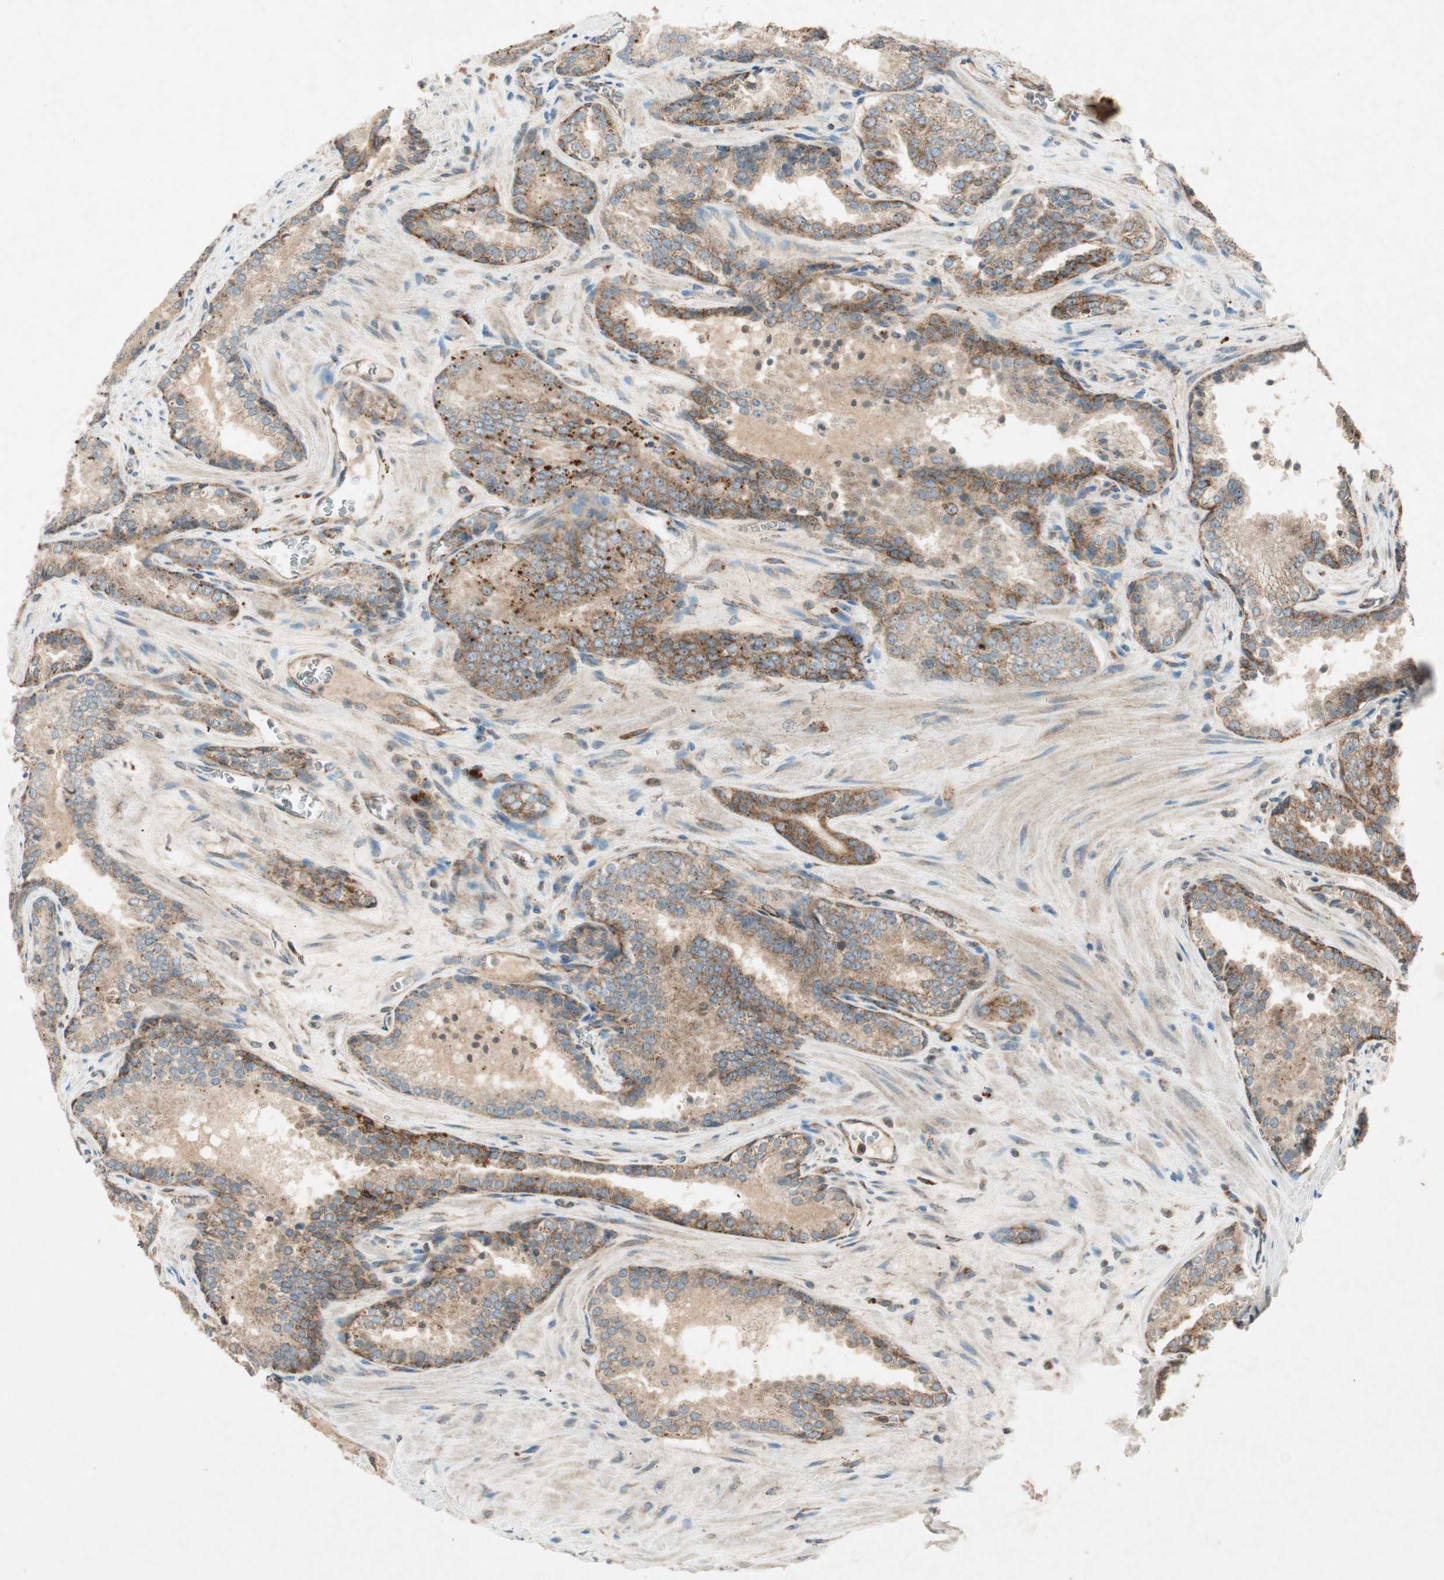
{"staining": {"intensity": "strong", "quantity": ">75%", "location": "cytoplasmic/membranous"}, "tissue": "prostate cancer", "cell_type": "Tumor cells", "image_type": "cancer", "snomed": [{"axis": "morphology", "description": "Adenocarcinoma, Low grade"}, {"axis": "topography", "description": "Prostate"}], "caption": "IHC (DAB (3,3'-diaminobenzidine)) staining of prostate cancer (low-grade adenocarcinoma) reveals strong cytoplasmic/membranous protein positivity in about >75% of tumor cells.", "gene": "CHADL", "patient": {"sex": "male", "age": 60}}